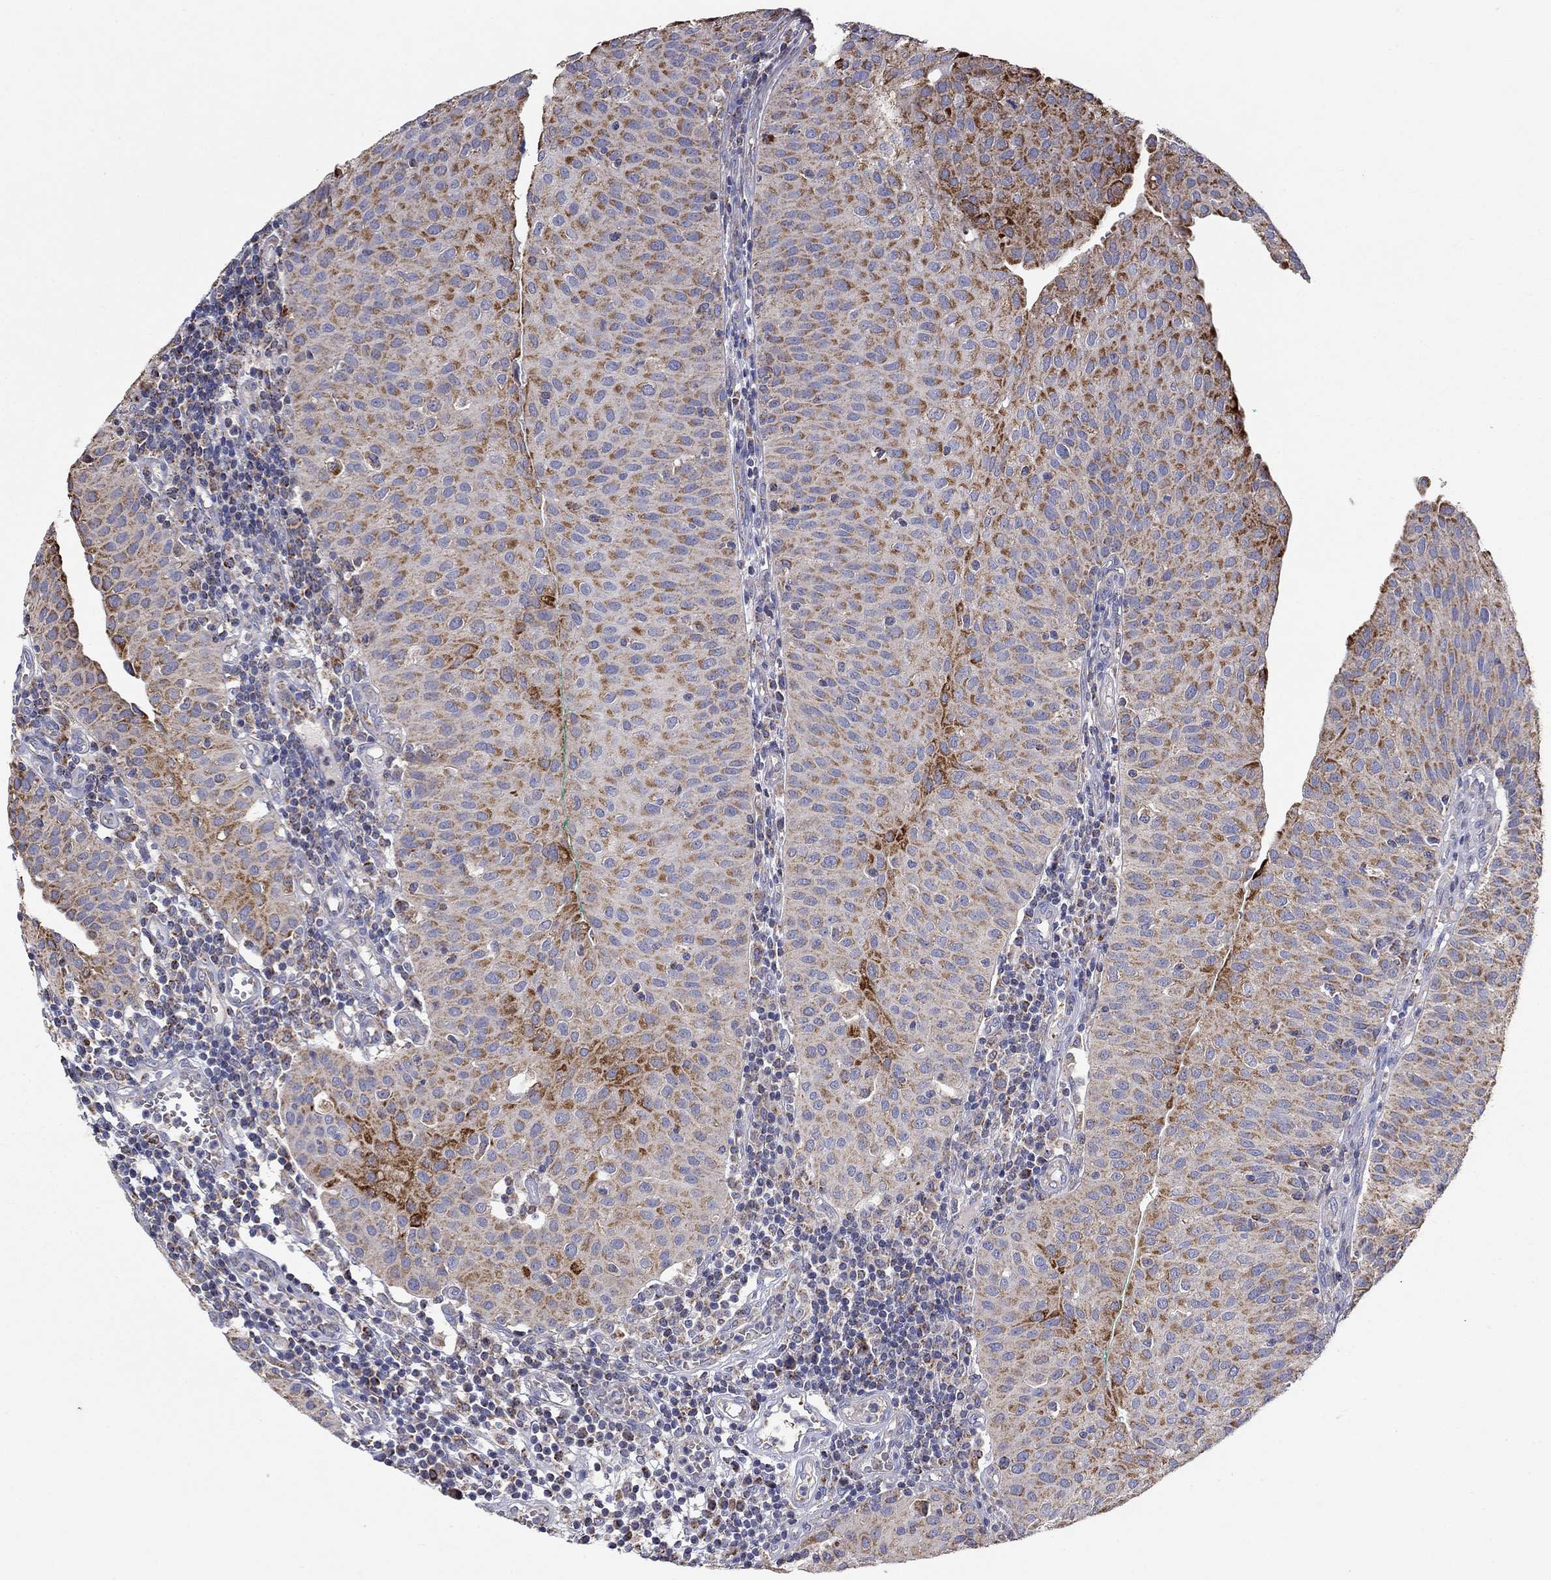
{"staining": {"intensity": "strong", "quantity": "25%-75%", "location": "cytoplasmic/membranous"}, "tissue": "urothelial cancer", "cell_type": "Tumor cells", "image_type": "cancer", "snomed": [{"axis": "morphology", "description": "Urothelial carcinoma, Low grade"}, {"axis": "topography", "description": "Urinary bladder"}], "caption": "Tumor cells show high levels of strong cytoplasmic/membranous positivity in approximately 25%-75% of cells in urothelial cancer.", "gene": "HPS5", "patient": {"sex": "male", "age": 54}}